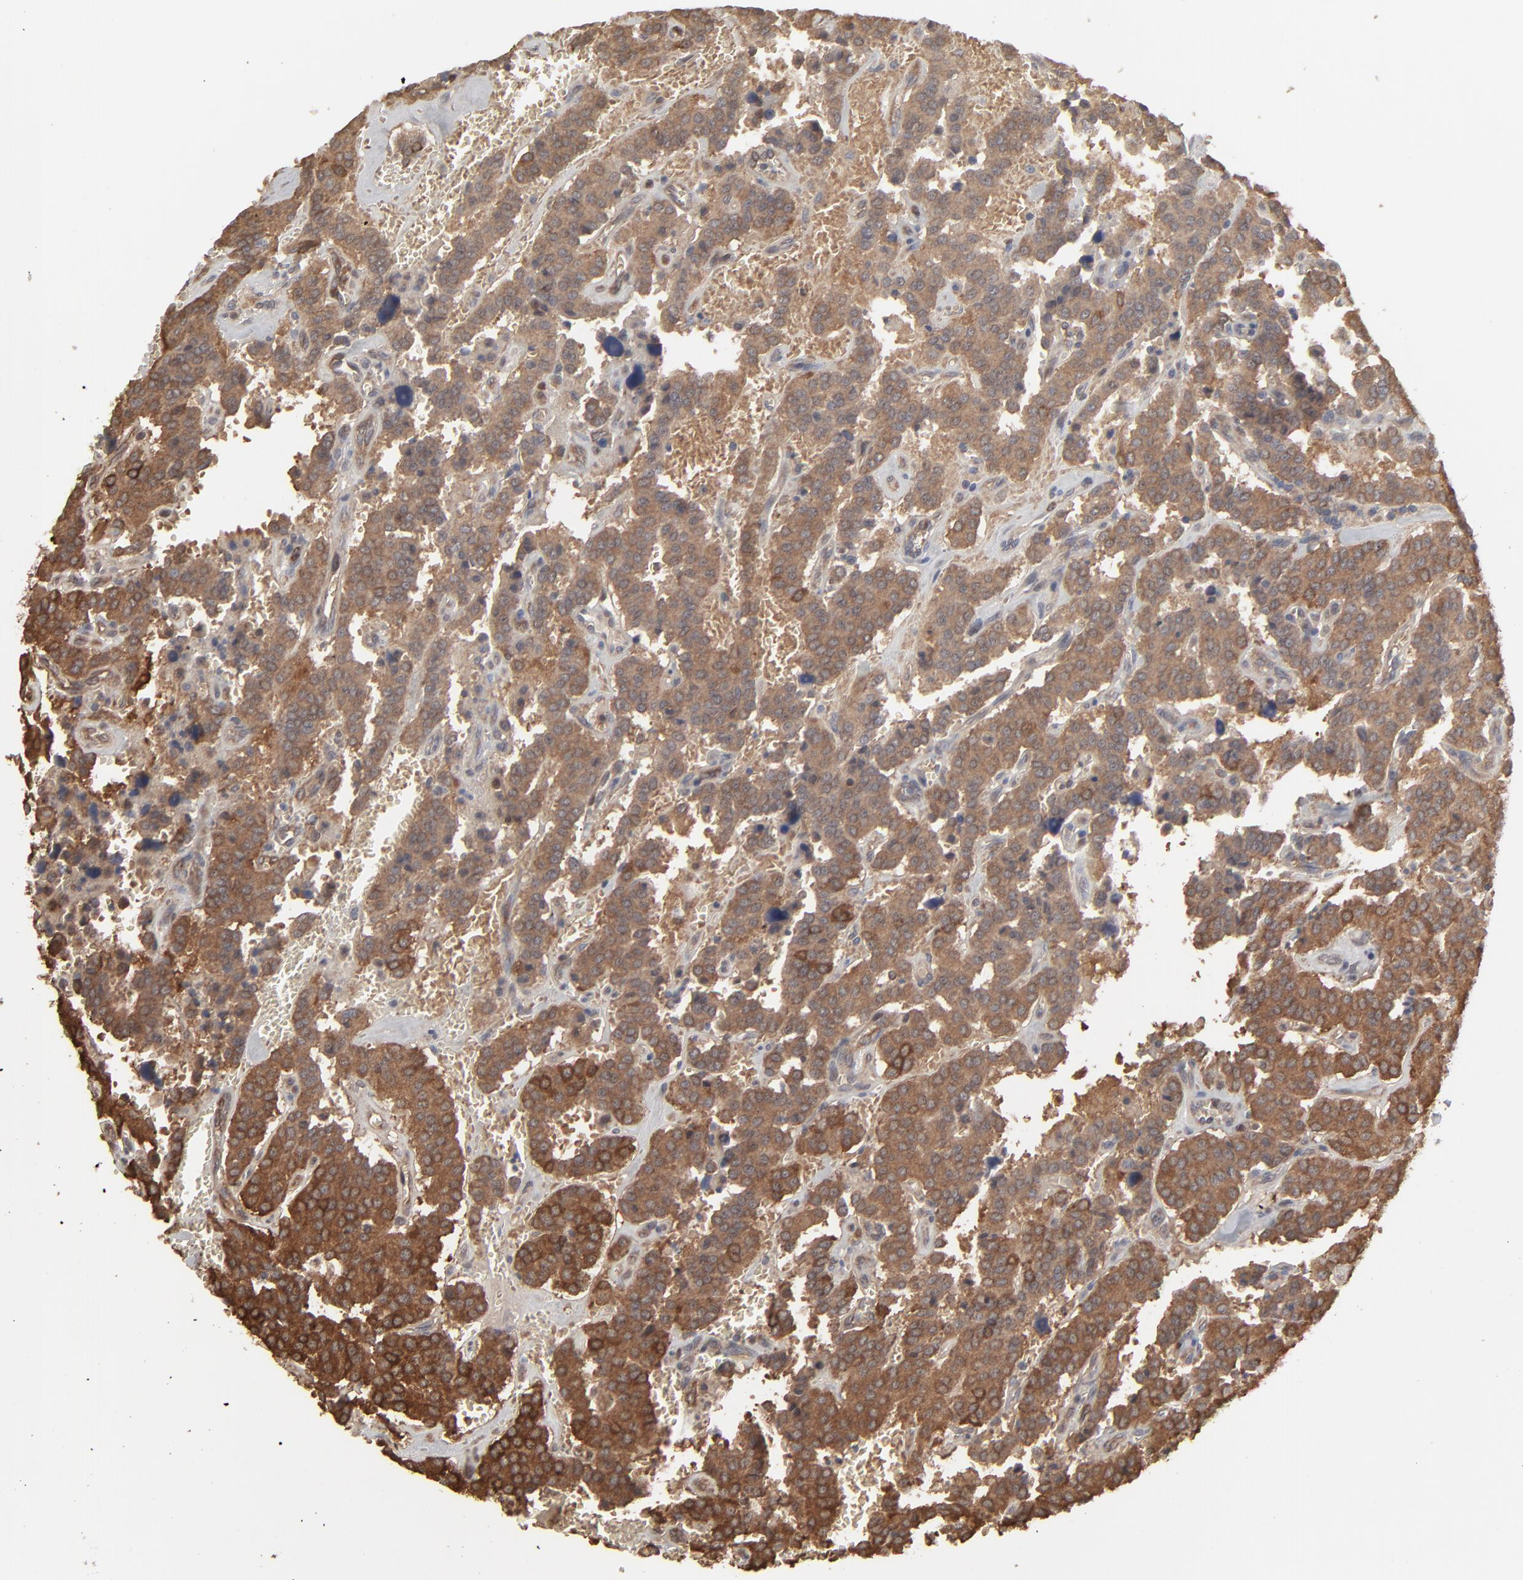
{"staining": {"intensity": "strong", "quantity": ">75%", "location": "cytoplasmic/membranous"}, "tissue": "carcinoid", "cell_type": "Tumor cells", "image_type": "cancer", "snomed": [{"axis": "morphology", "description": "Carcinoid, malignant, NOS"}, {"axis": "topography", "description": "Bronchus"}], "caption": "Immunohistochemistry histopathology image of carcinoid stained for a protein (brown), which reveals high levels of strong cytoplasmic/membranous positivity in about >75% of tumor cells.", "gene": "NME1-NME2", "patient": {"sex": "male", "age": 55}}